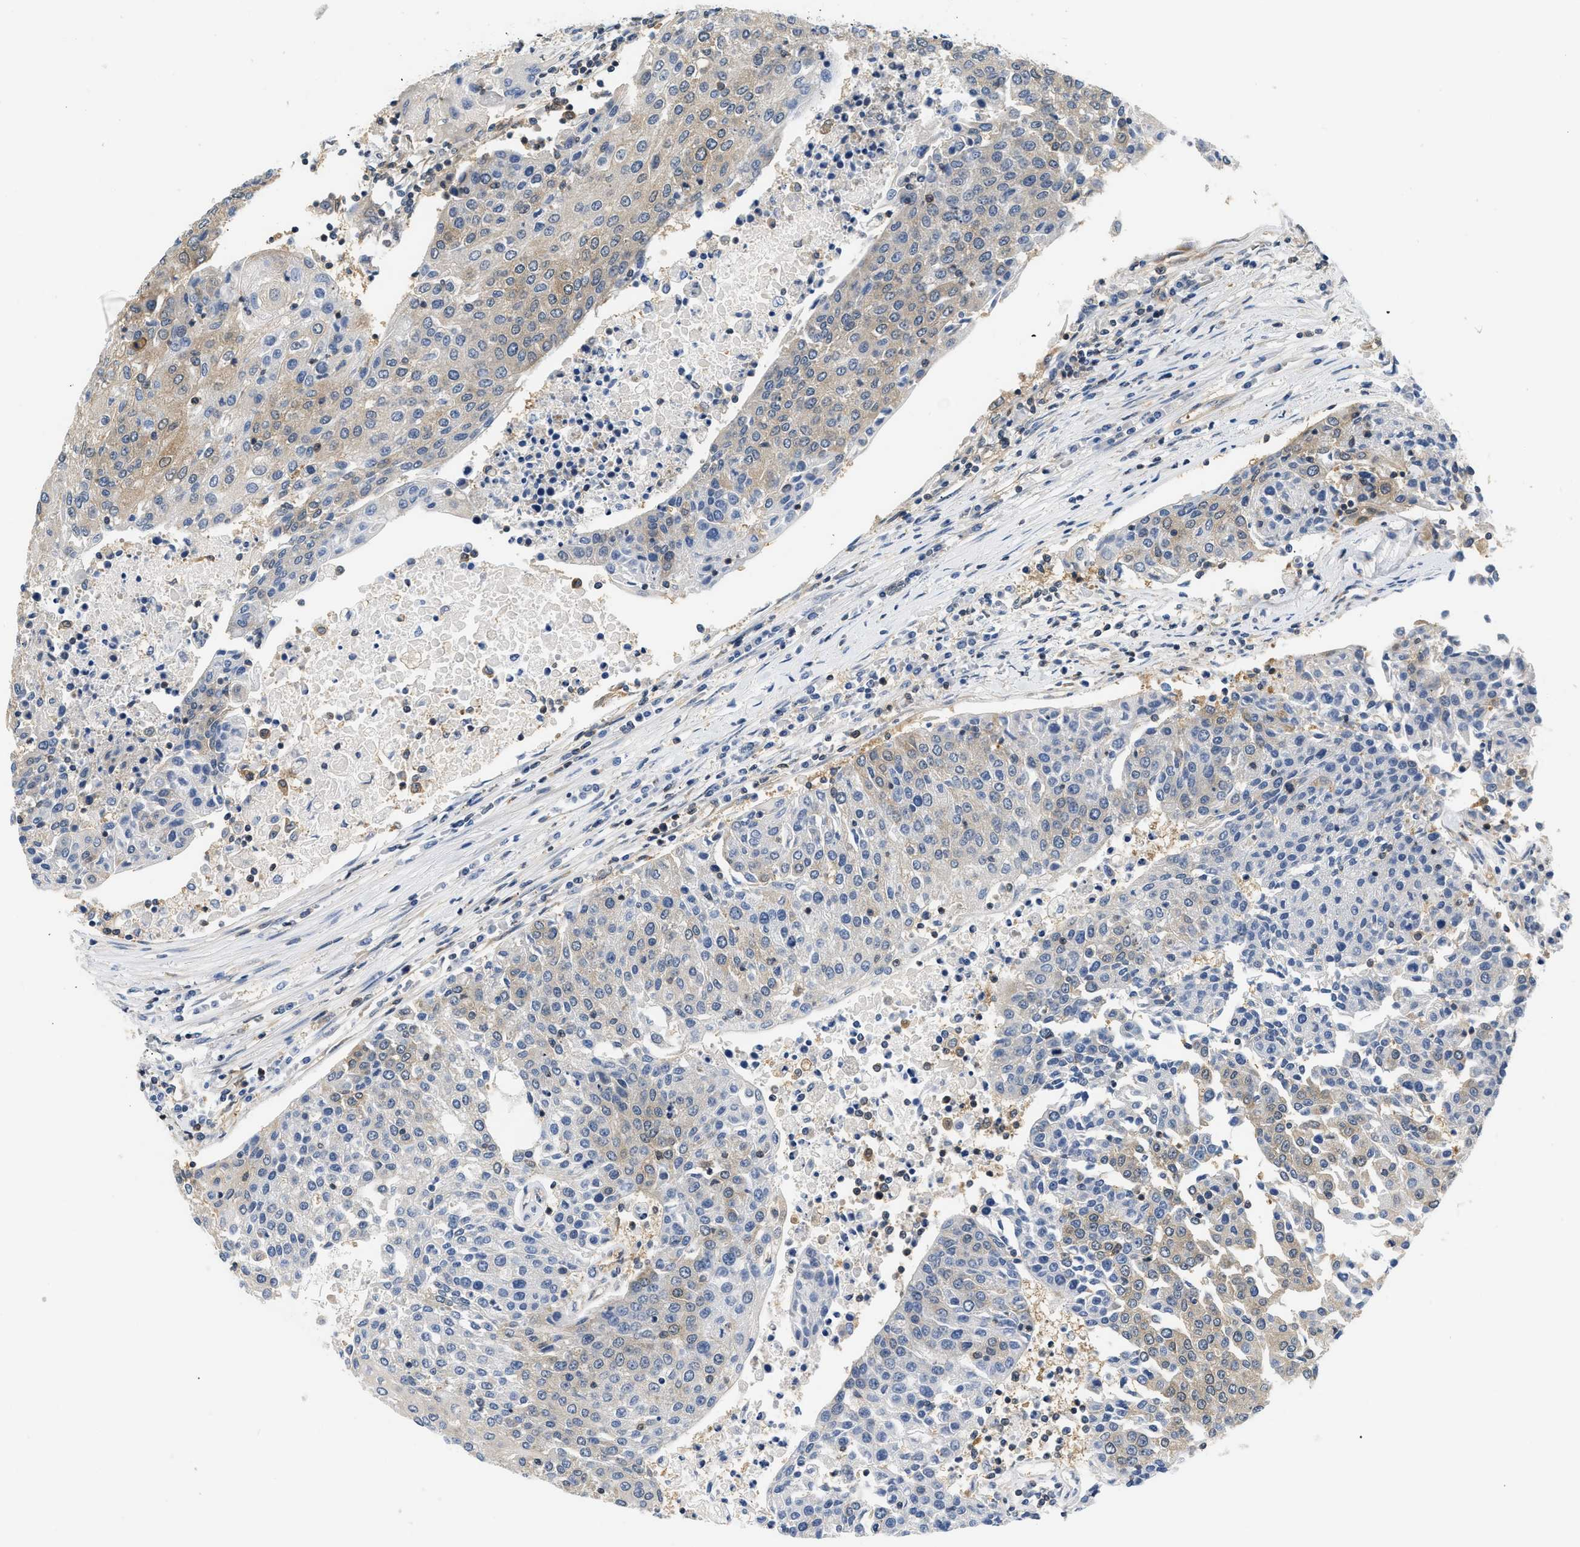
{"staining": {"intensity": "weak", "quantity": "<25%", "location": "cytoplasmic/membranous"}, "tissue": "urothelial cancer", "cell_type": "Tumor cells", "image_type": "cancer", "snomed": [{"axis": "morphology", "description": "Urothelial carcinoma, High grade"}, {"axis": "topography", "description": "Urinary bladder"}], "caption": "A photomicrograph of urothelial carcinoma (high-grade) stained for a protein reveals no brown staining in tumor cells.", "gene": "EIF4EBP2", "patient": {"sex": "female", "age": 85}}